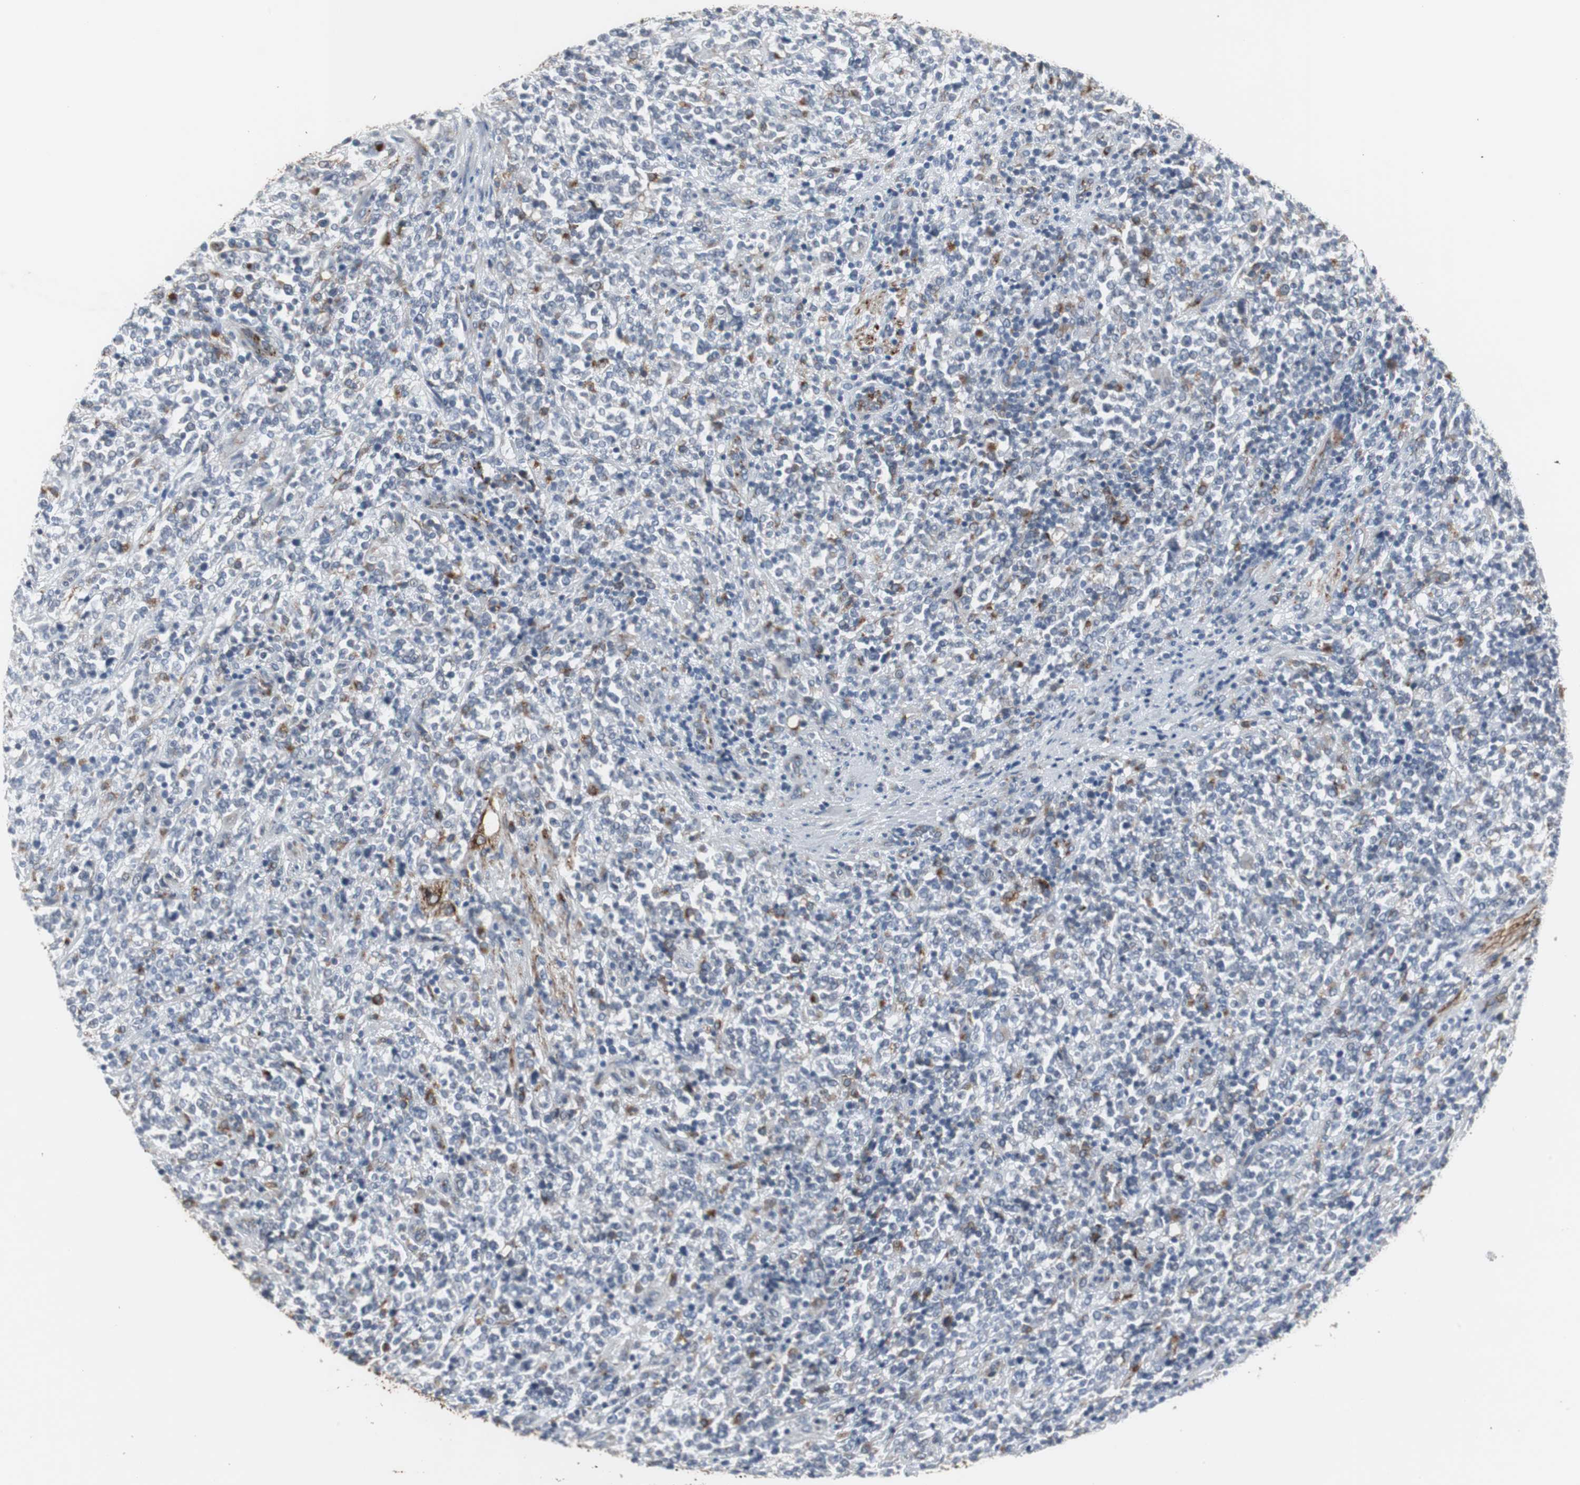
{"staining": {"intensity": "negative", "quantity": "none", "location": "none"}, "tissue": "lymphoma", "cell_type": "Tumor cells", "image_type": "cancer", "snomed": [{"axis": "morphology", "description": "Malignant lymphoma, non-Hodgkin's type, High grade"}, {"axis": "topography", "description": "Soft tissue"}], "caption": "Micrograph shows no protein staining in tumor cells of high-grade malignant lymphoma, non-Hodgkin's type tissue.", "gene": "GBA1", "patient": {"sex": "male", "age": 18}}